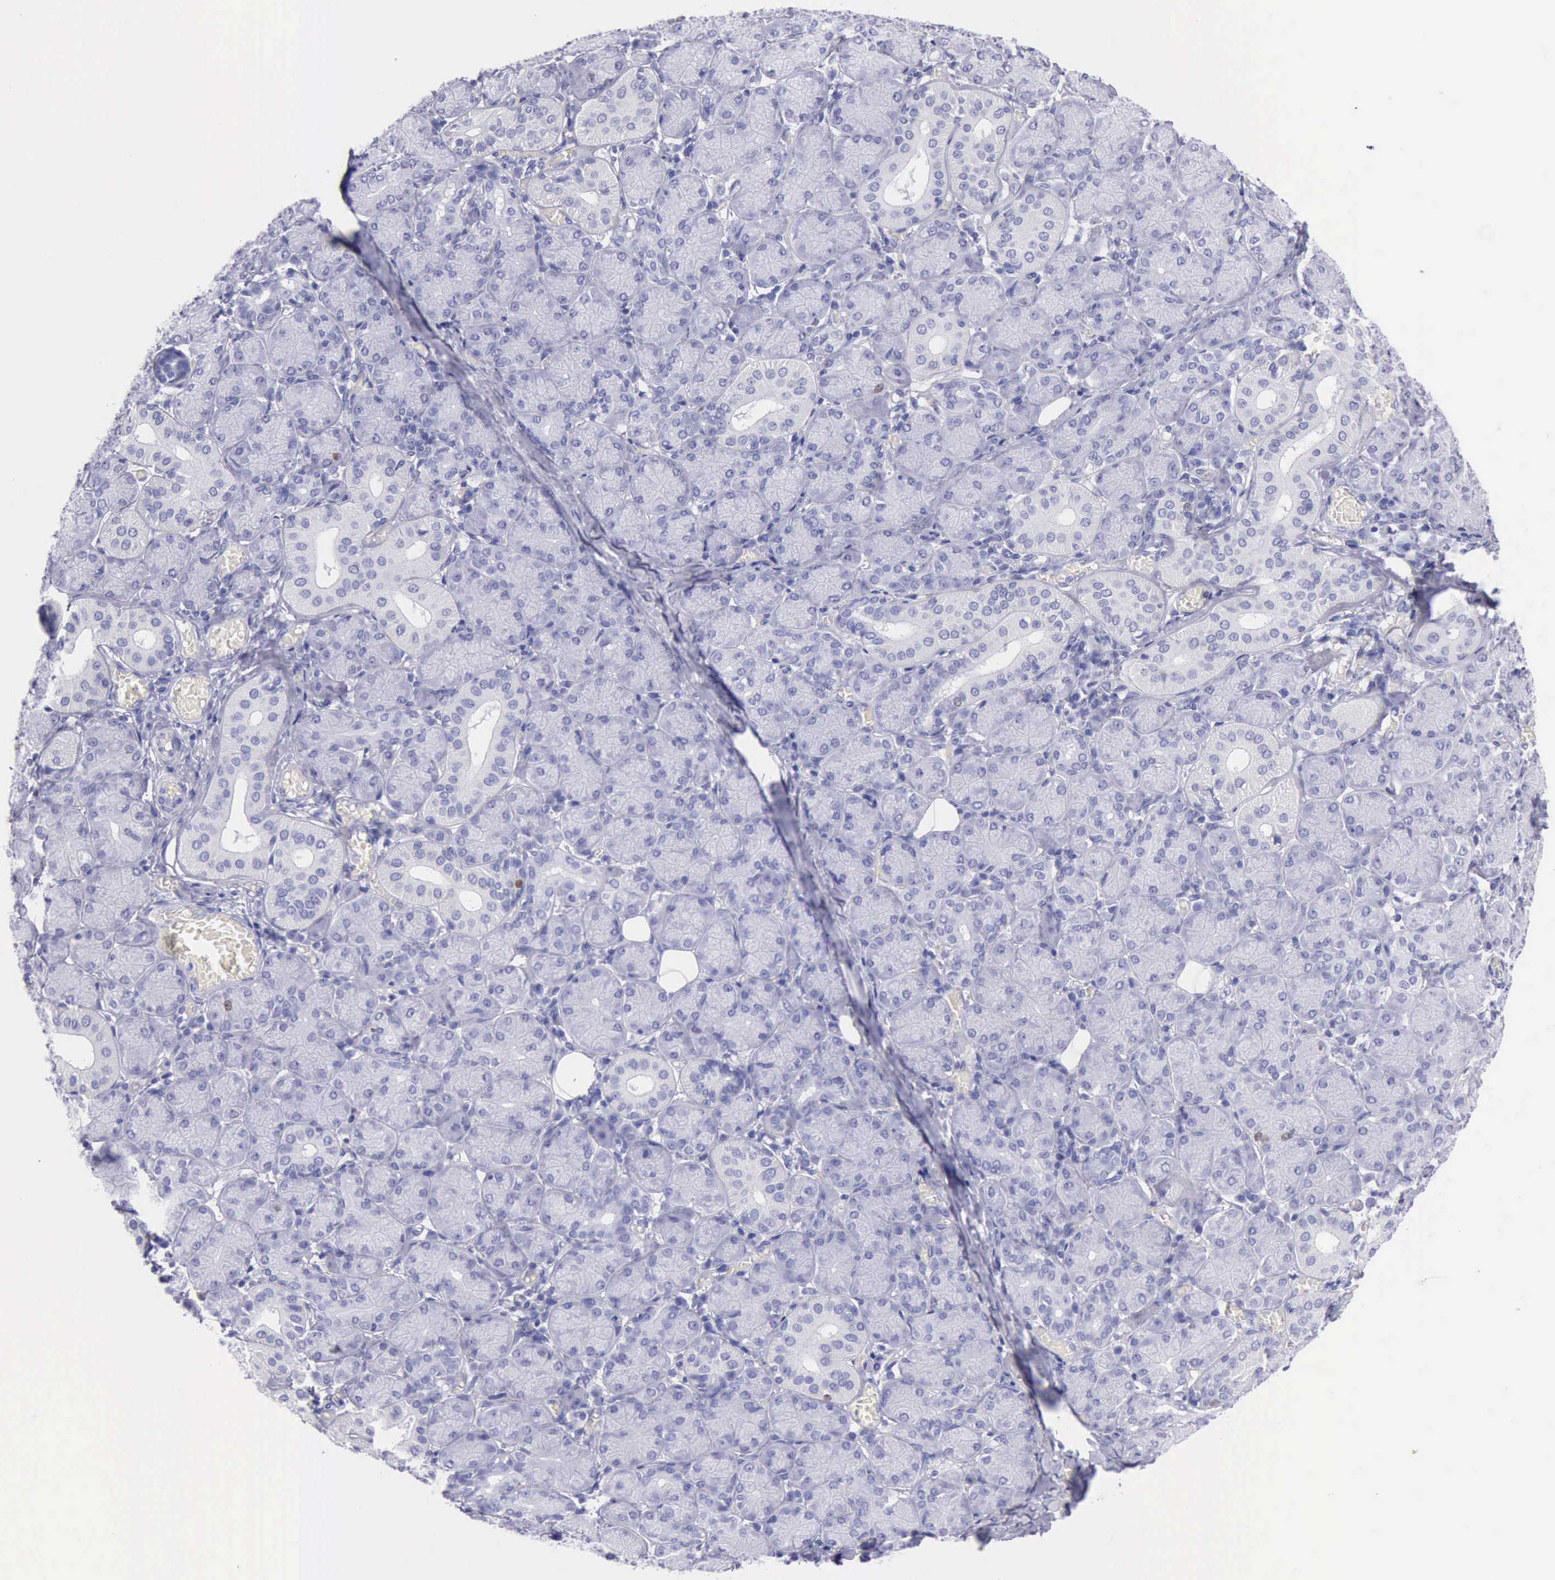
{"staining": {"intensity": "moderate", "quantity": "<25%", "location": "nuclear"}, "tissue": "salivary gland", "cell_type": "Glandular cells", "image_type": "normal", "snomed": [{"axis": "morphology", "description": "Normal tissue, NOS"}, {"axis": "topography", "description": "Salivary gland"}], "caption": "A low amount of moderate nuclear positivity is identified in approximately <25% of glandular cells in unremarkable salivary gland. The staining was performed using DAB (3,3'-diaminobenzidine) to visualize the protein expression in brown, while the nuclei were stained in blue with hematoxylin (Magnification: 20x).", "gene": "MCM2", "patient": {"sex": "female", "age": 24}}